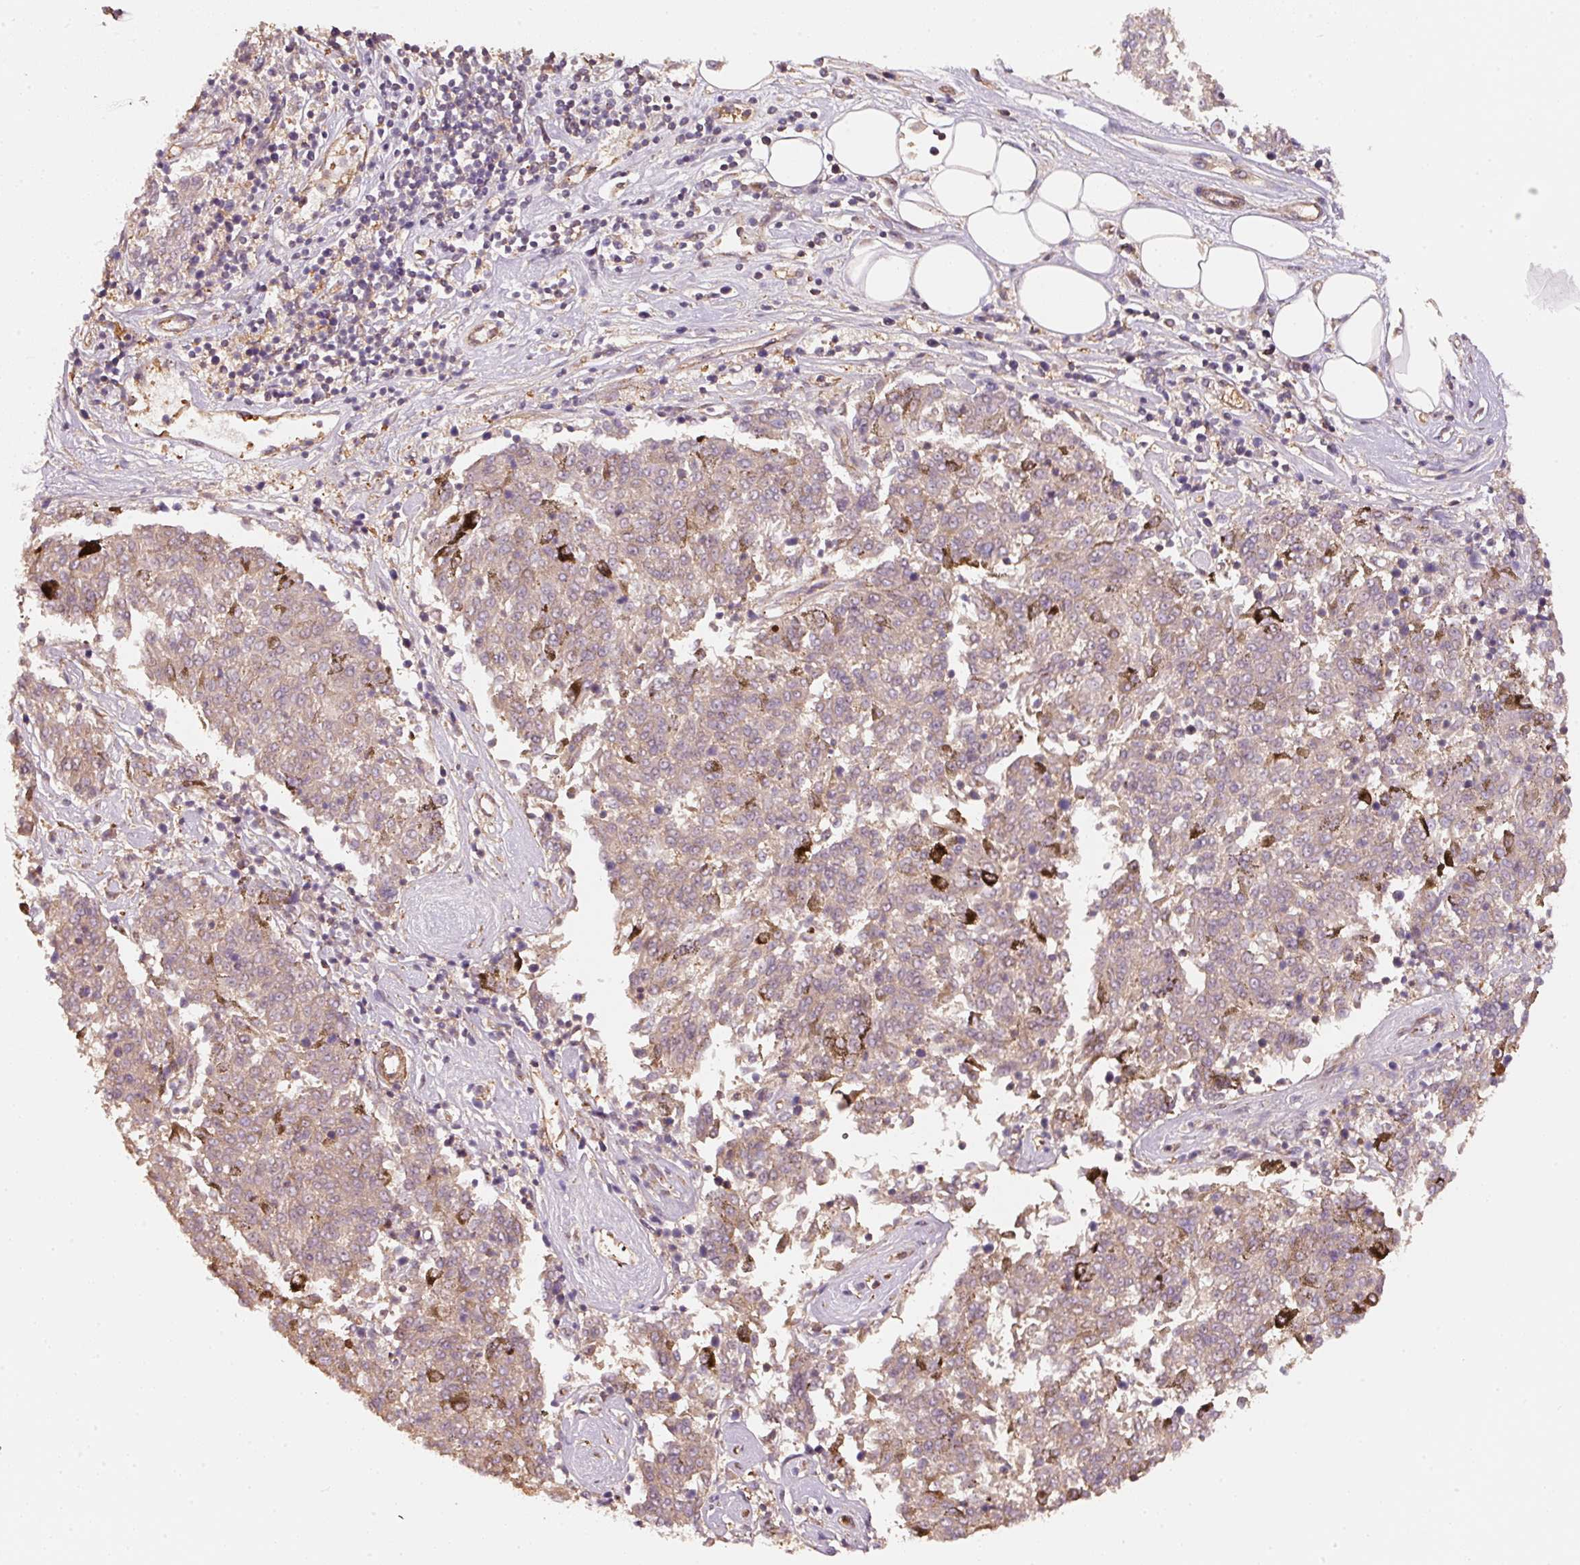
{"staining": {"intensity": "weak", "quantity": ">75%", "location": "cytoplasmic/membranous"}, "tissue": "melanoma", "cell_type": "Tumor cells", "image_type": "cancer", "snomed": [{"axis": "morphology", "description": "Malignant melanoma, NOS"}, {"axis": "topography", "description": "Skin"}], "caption": "High-magnification brightfield microscopy of melanoma stained with DAB (3,3'-diaminobenzidine) (brown) and counterstained with hematoxylin (blue). tumor cells exhibit weak cytoplasmic/membranous staining is present in about>75% of cells. Ihc stains the protein in brown and the nuclei are stained blue.", "gene": "CEP95", "patient": {"sex": "female", "age": 72}}